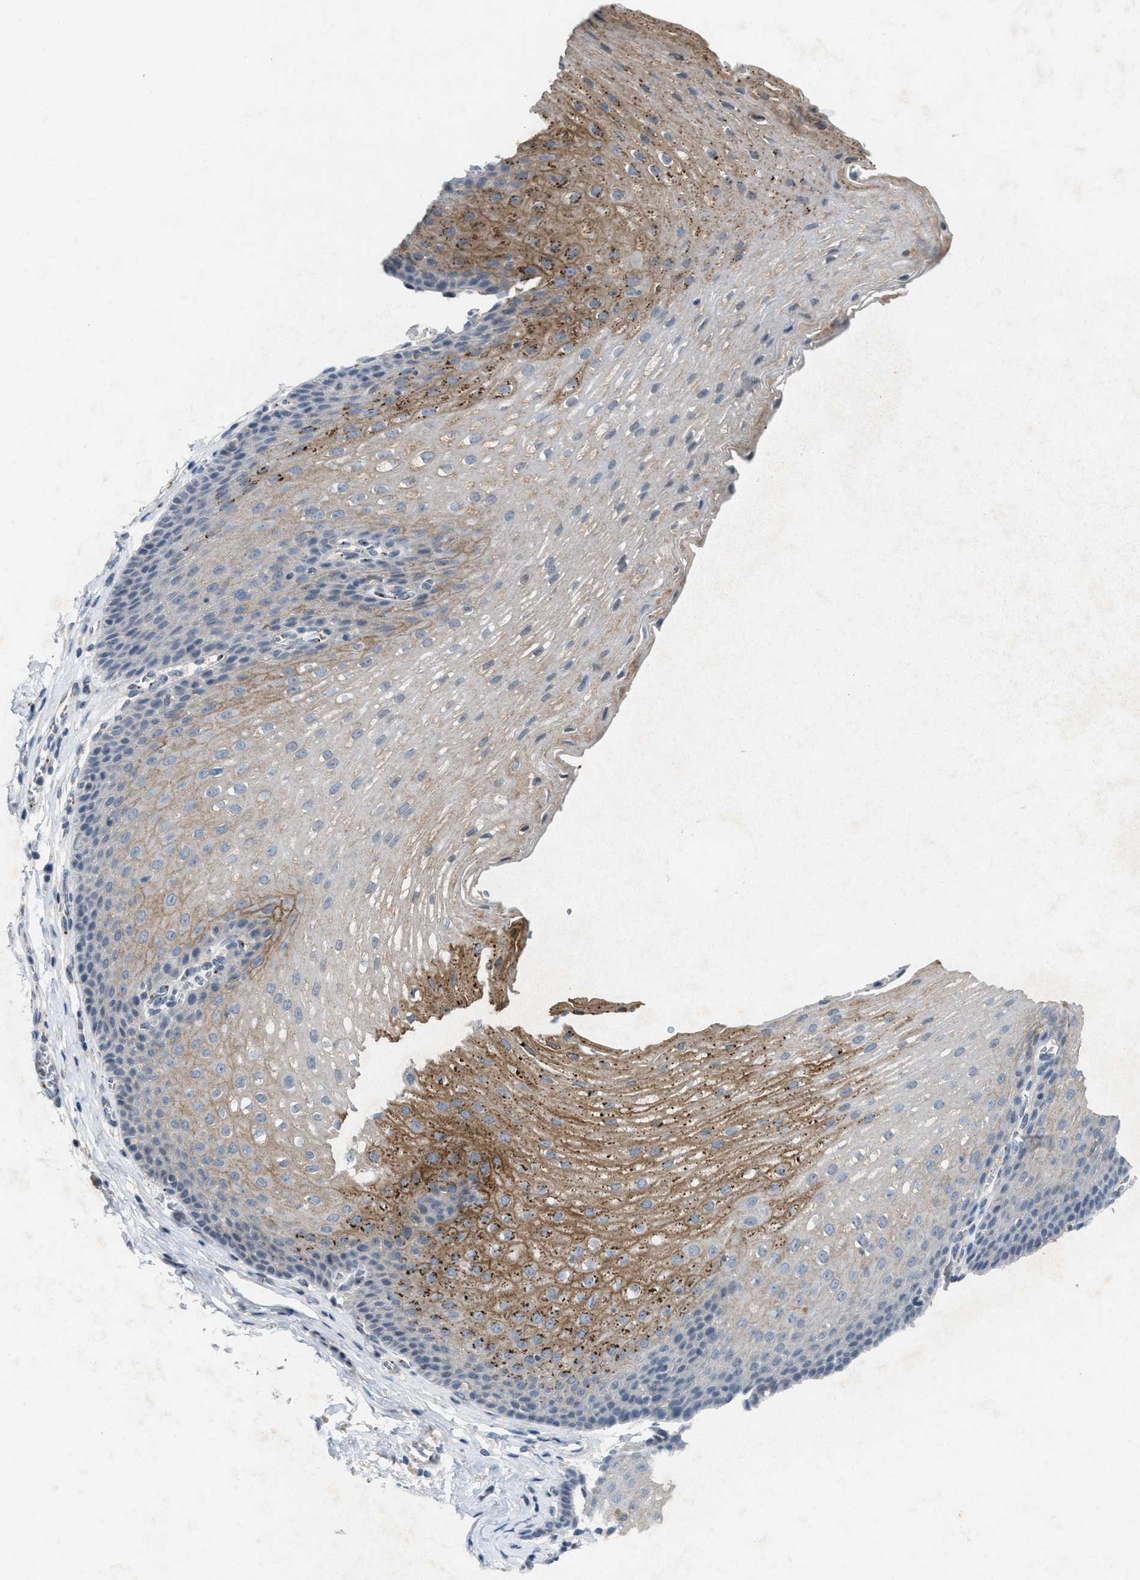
{"staining": {"intensity": "moderate", "quantity": "<25%", "location": "cytoplasmic/membranous"}, "tissue": "esophagus", "cell_type": "Squamous epithelial cells", "image_type": "normal", "snomed": [{"axis": "morphology", "description": "Normal tissue, NOS"}, {"axis": "topography", "description": "Esophagus"}], "caption": "Brown immunohistochemical staining in normal esophagus shows moderate cytoplasmic/membranous staining in approximately <25% of squamous epithelial cells.", "gene": "SLC5A5", "patient": {"sex": "male", "age": 48}}